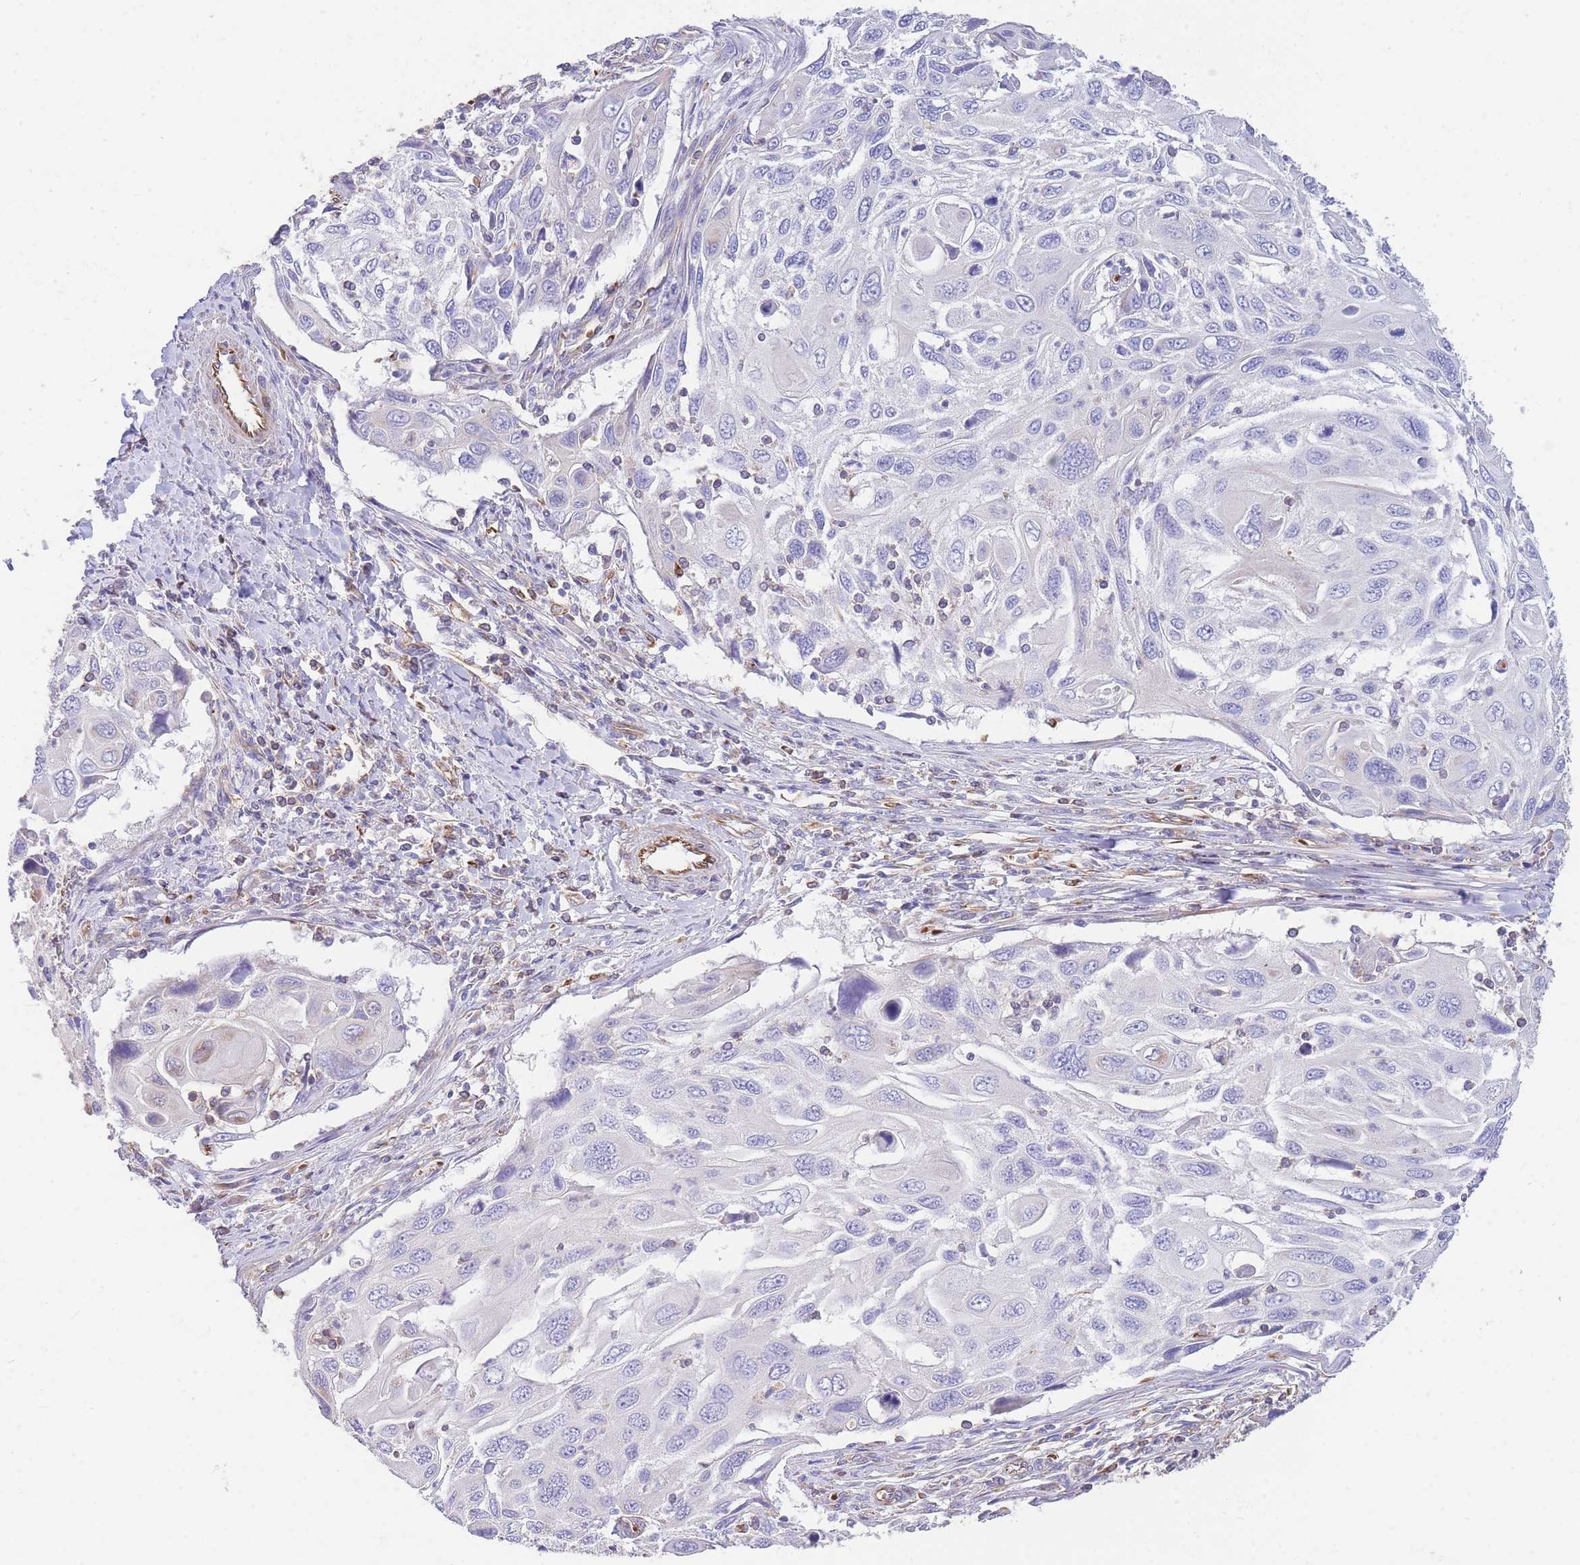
{"staining": {"intensity": "negative", "quantity": "none", "location": "none"}, "tissue": "cervical cancer", "cell_type": "Tumor cells", "image_type": "cancer", "snomed": [{"axis": "morphology", "description": "Squamous cell carcinoma, NOS"}, {"axis": "topography", "description": "Cervix"}], "caption": "Cervical squamous cell carcinoma was stained to show a protein in brown. There is no significant staining in tumor cells.", "gene": "ANKRD53", "patient": {"sex": "female", "age": 70}}